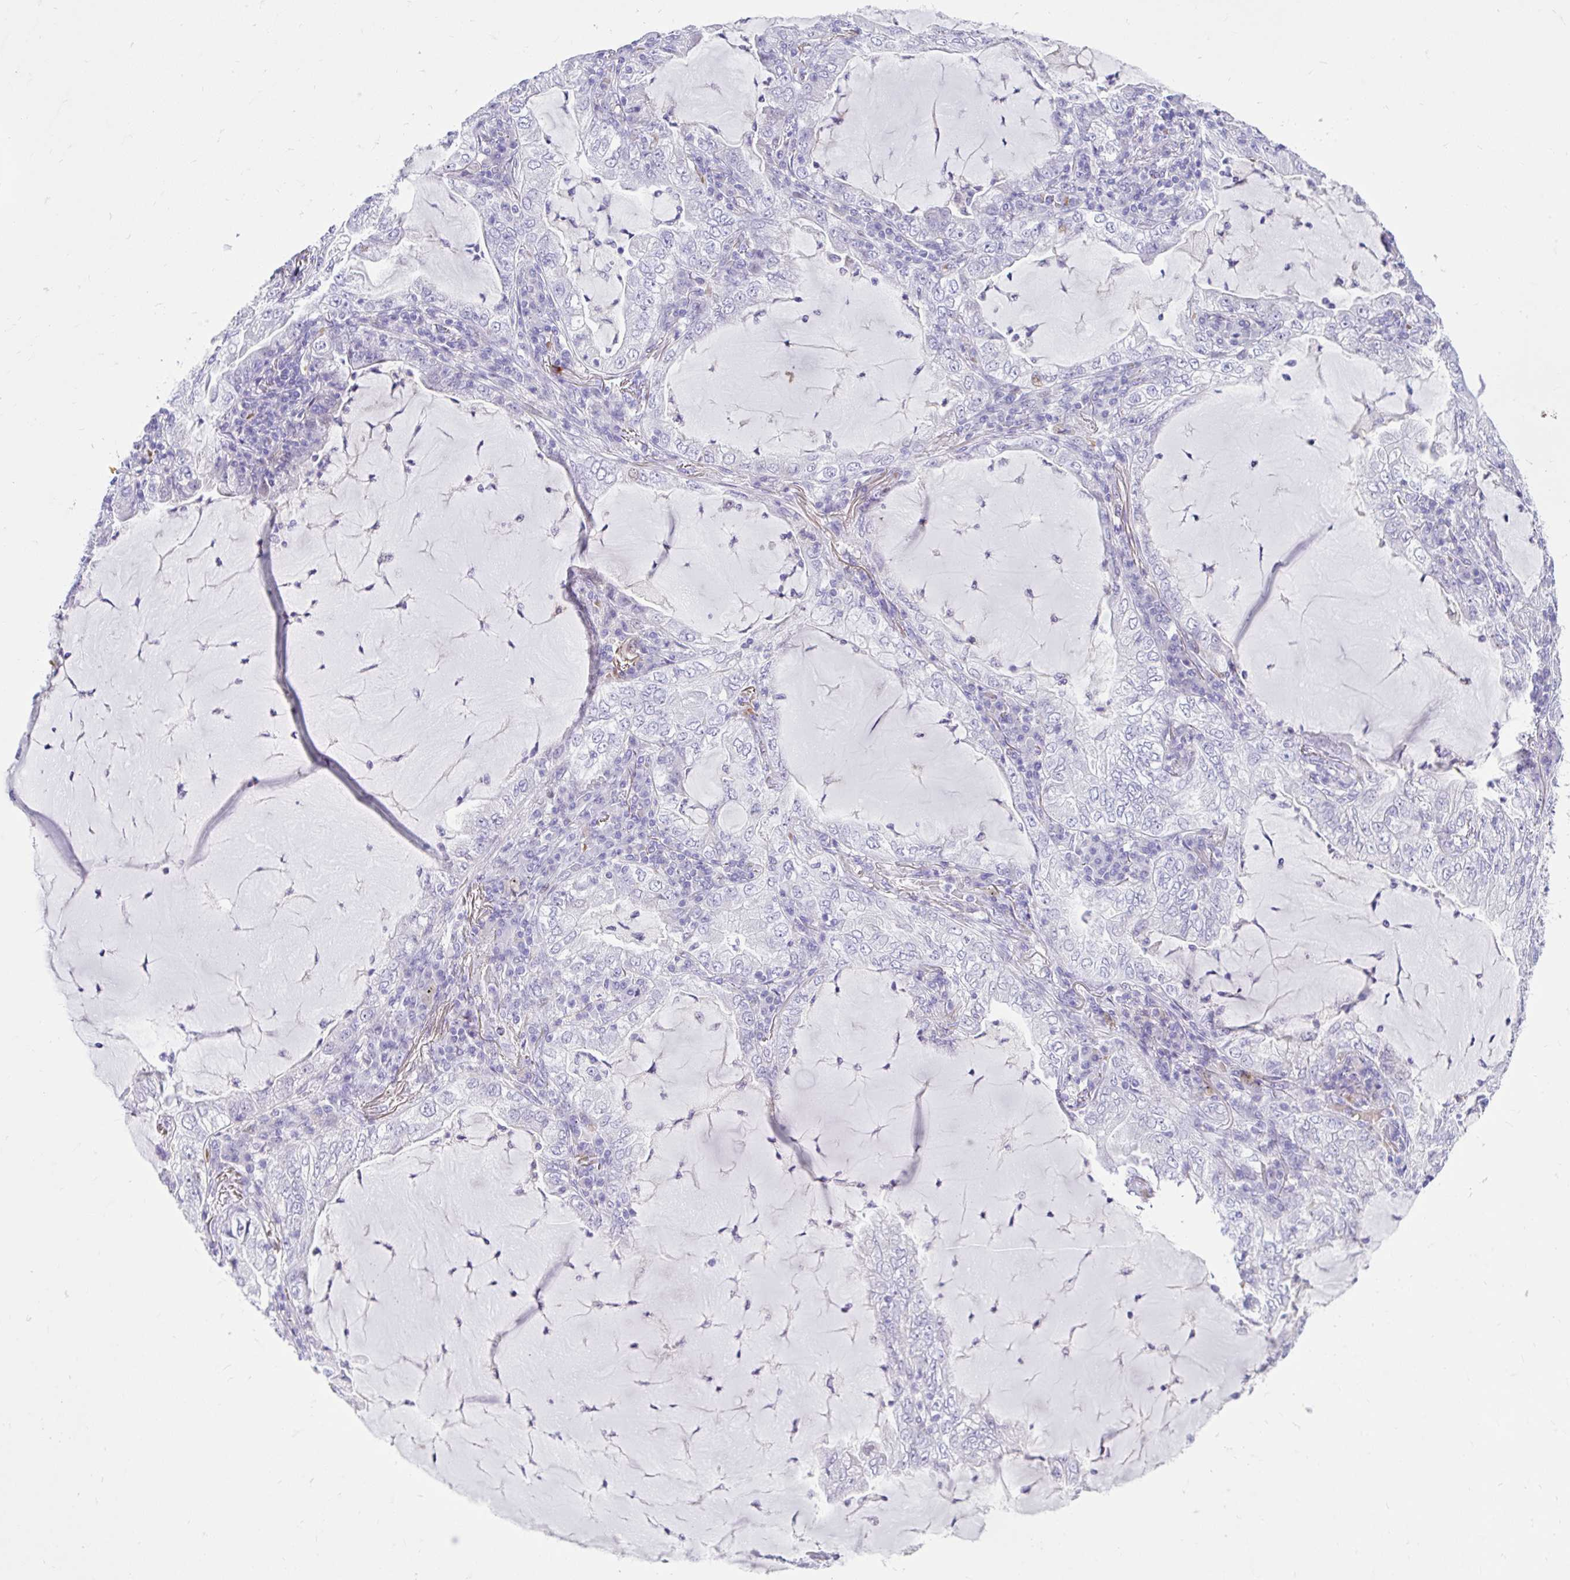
{"staining": {"intensity": "negative", "quantity": "none", "location": "none"}, "tissue": "lung cancer", "cell_type": "Tumor cells", "image_type": "cancer", "snomed": [{"axis": "morphology", "description": "Adenocarcinoma, NOS"}, {"axis": "topography", "description": "Lung"}], "caption": "Immunohistochemical staining of human lung cancer (adenocarcinoma) reveals no significant expression in tumor cells.", "gene": "NHLH2", "patient": {"sex": "female", "age": 73}}